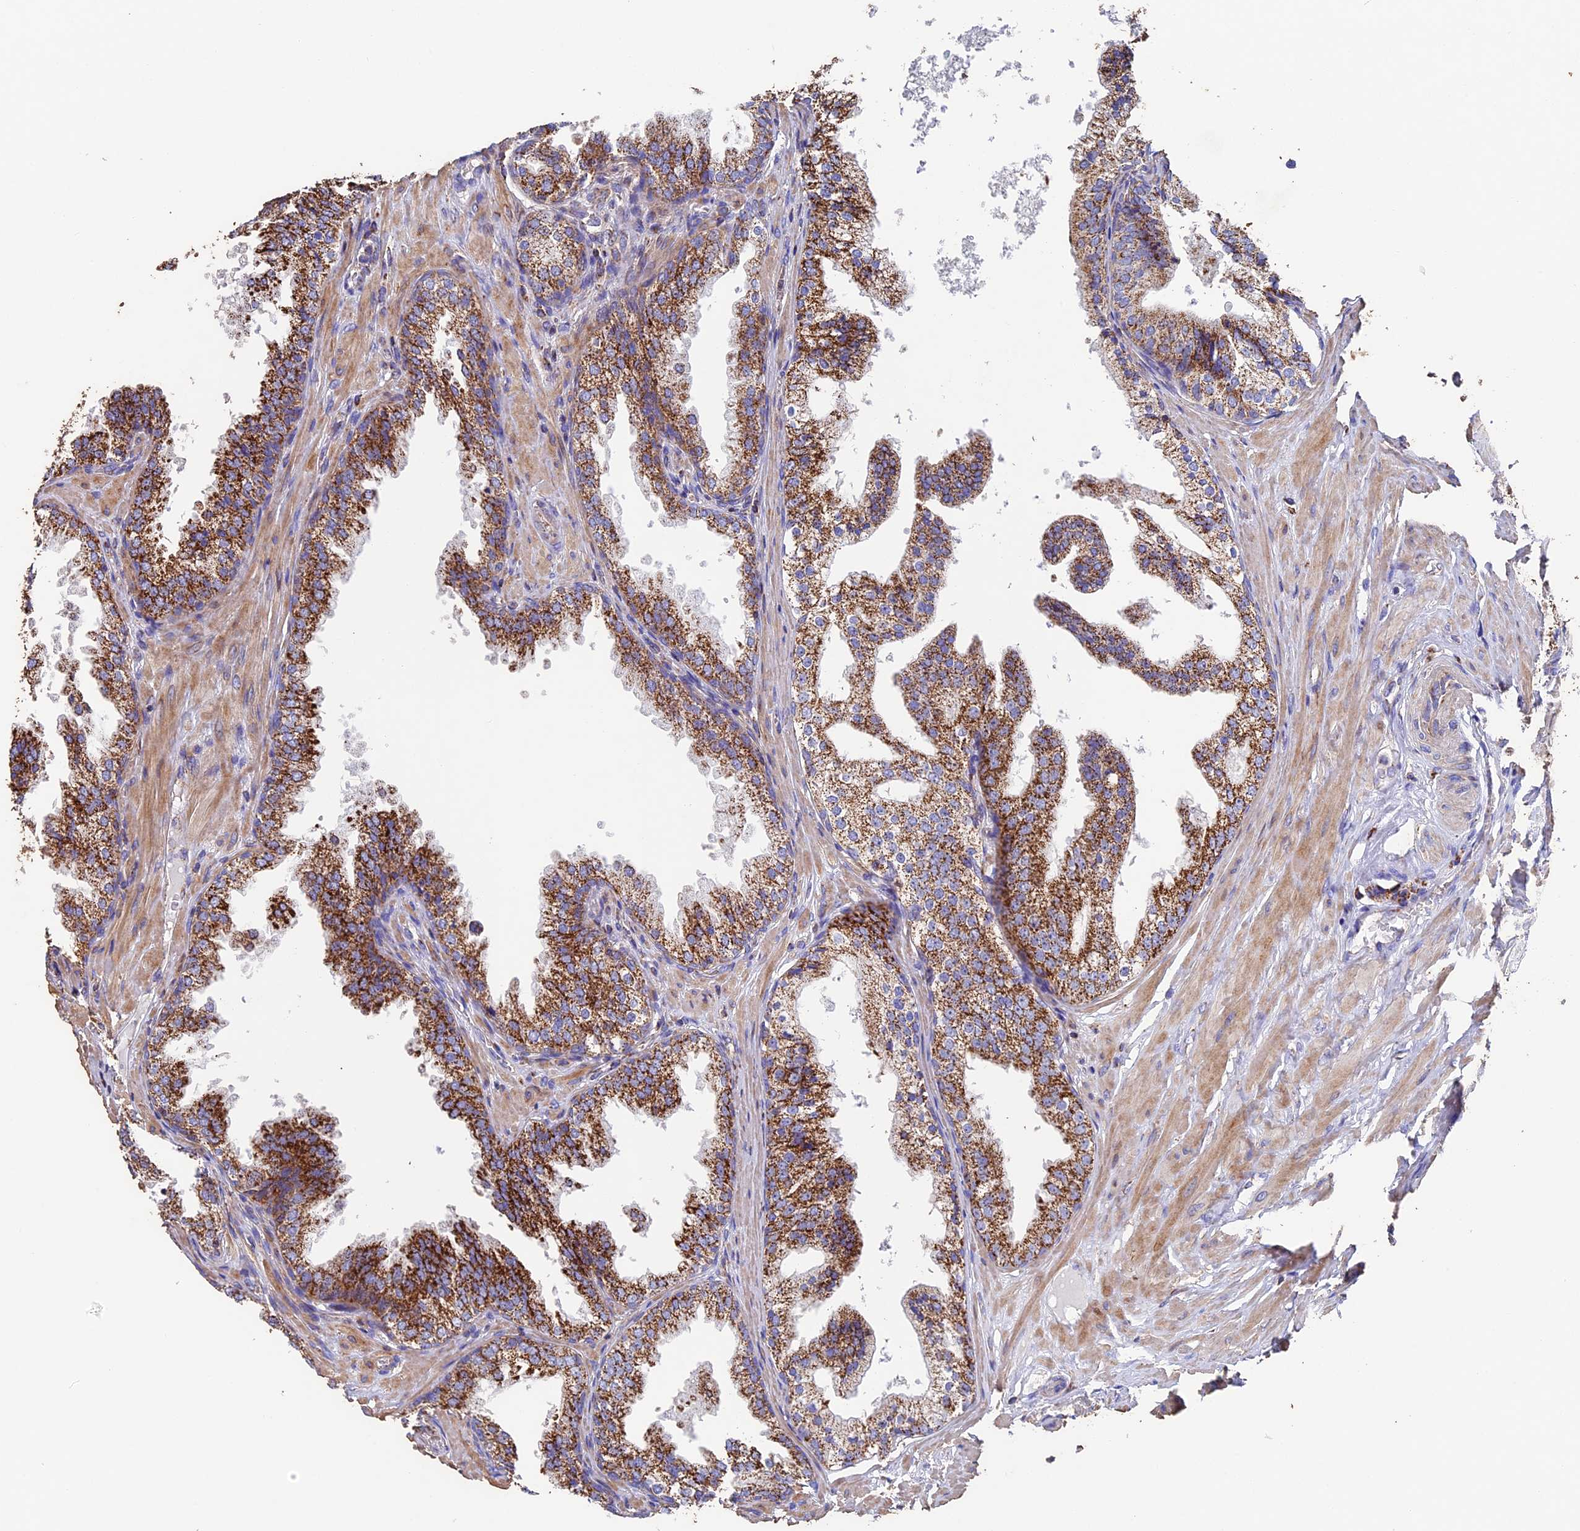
{"staining": {"intensity": "strong", "quantity": ">75%", "location": "cytoplasmic/membranous"}, "tissue": "prostate", "cell_type": "Glandular cells", "image_type": "normal", "snomed": [{"axis": "morphology", "description": "Normal tissue, NOS"}, {"axis": "topography", "description": "Prostate"}], "caption": "An image showing strong cytoplasmic/membranous expression in approximately >75% of glandular cells in benign prostate, as visualized by brown immunohistochemical staining.", "gene": "ADAT1", "patient": {"sex": "male", "age": 60}}